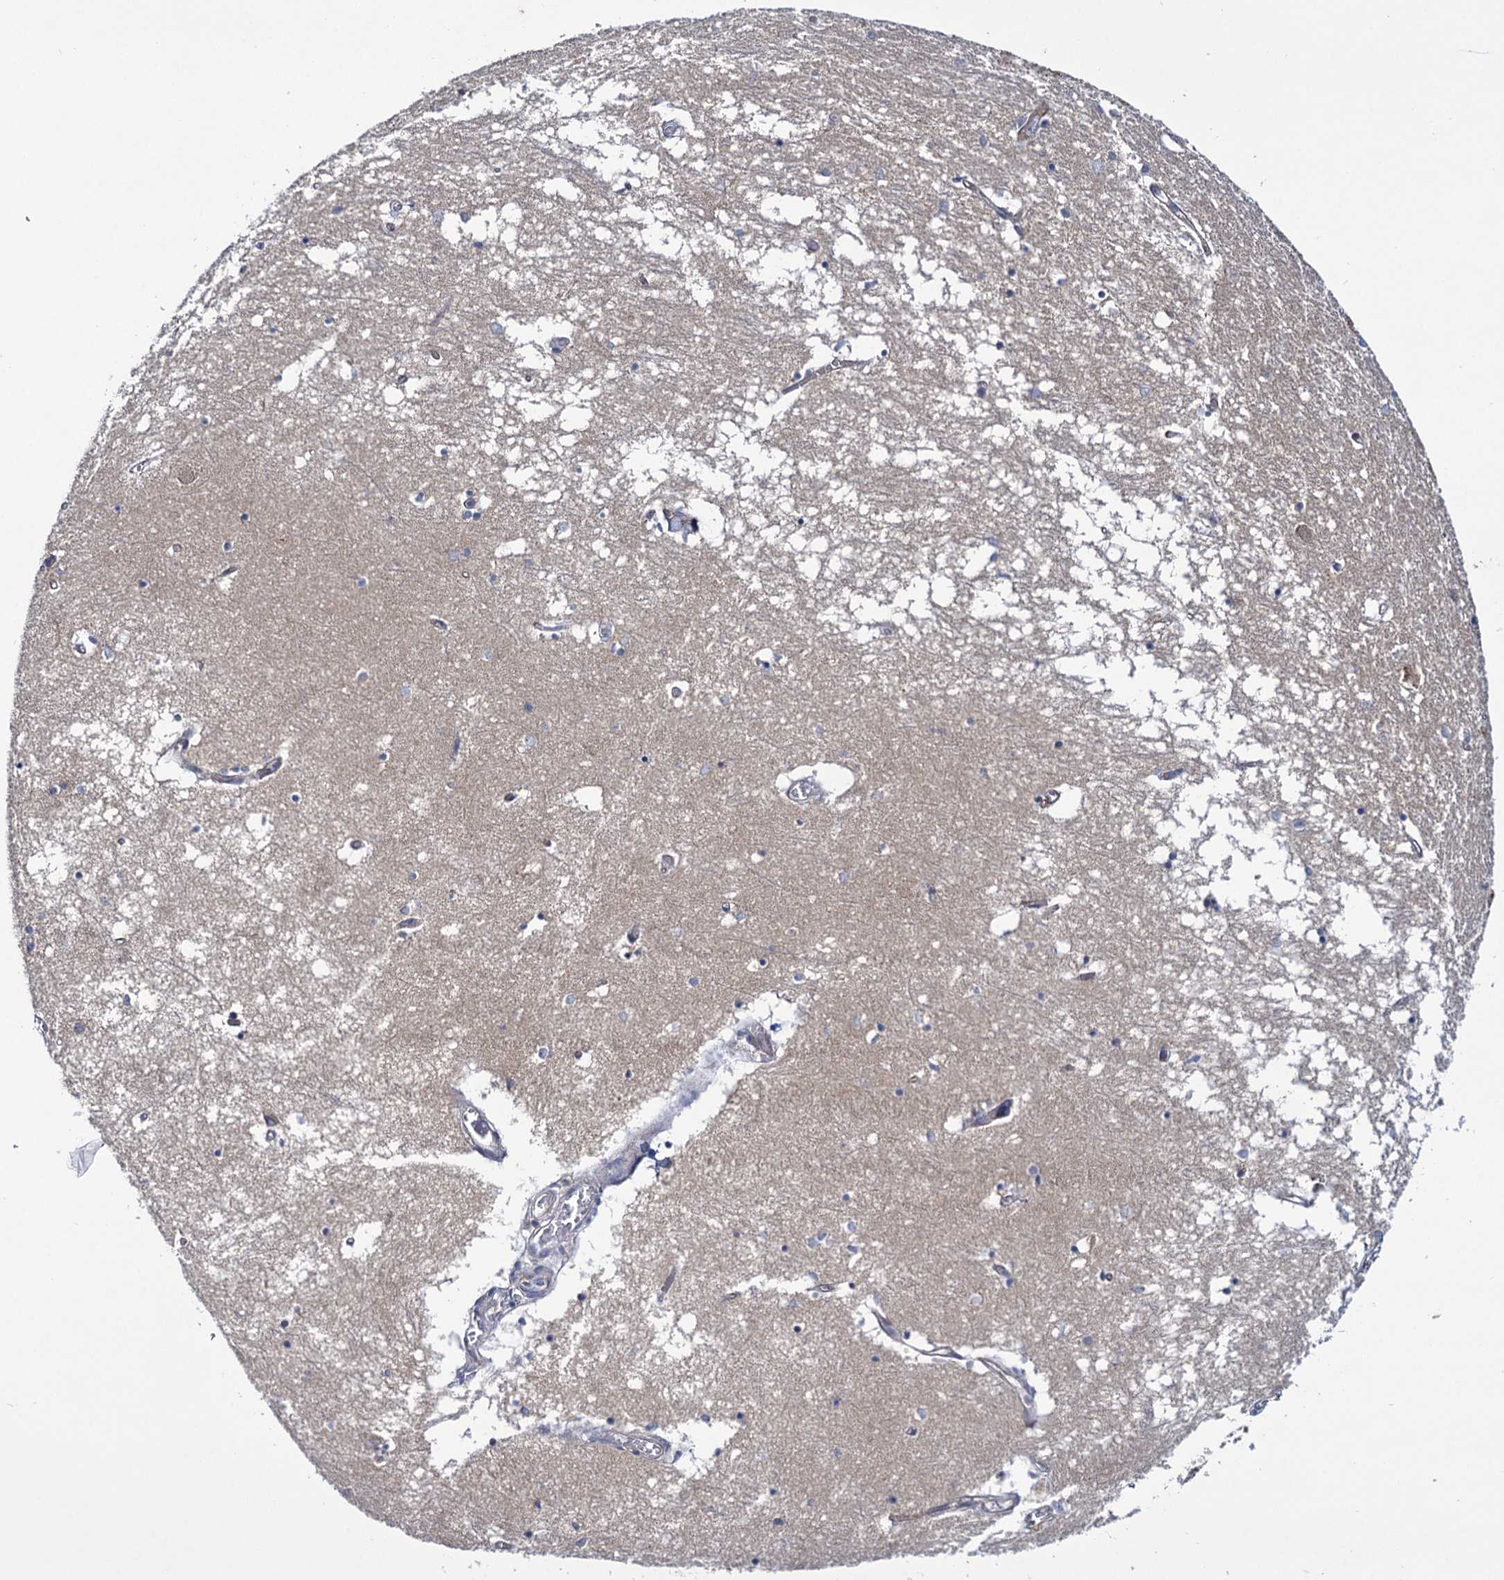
{"staining": {"intensity": "negative", "quantity": "none", "location": "none"}, "tissue": "hippocampus", "cell_type": "Glial cells", "image_type": "normal", "snomed": [{"axis": "morphology", "description": "Normal tissue, NOS"}, {"axis": "topography", "description": "Hippocampus"}], "caption": "Immunohistochemical staining of normal human hippocampus reveals no significant positivity in glial cells.", "gene": "MBLAC2", "patient": {"sex": "male", "age": 70}}